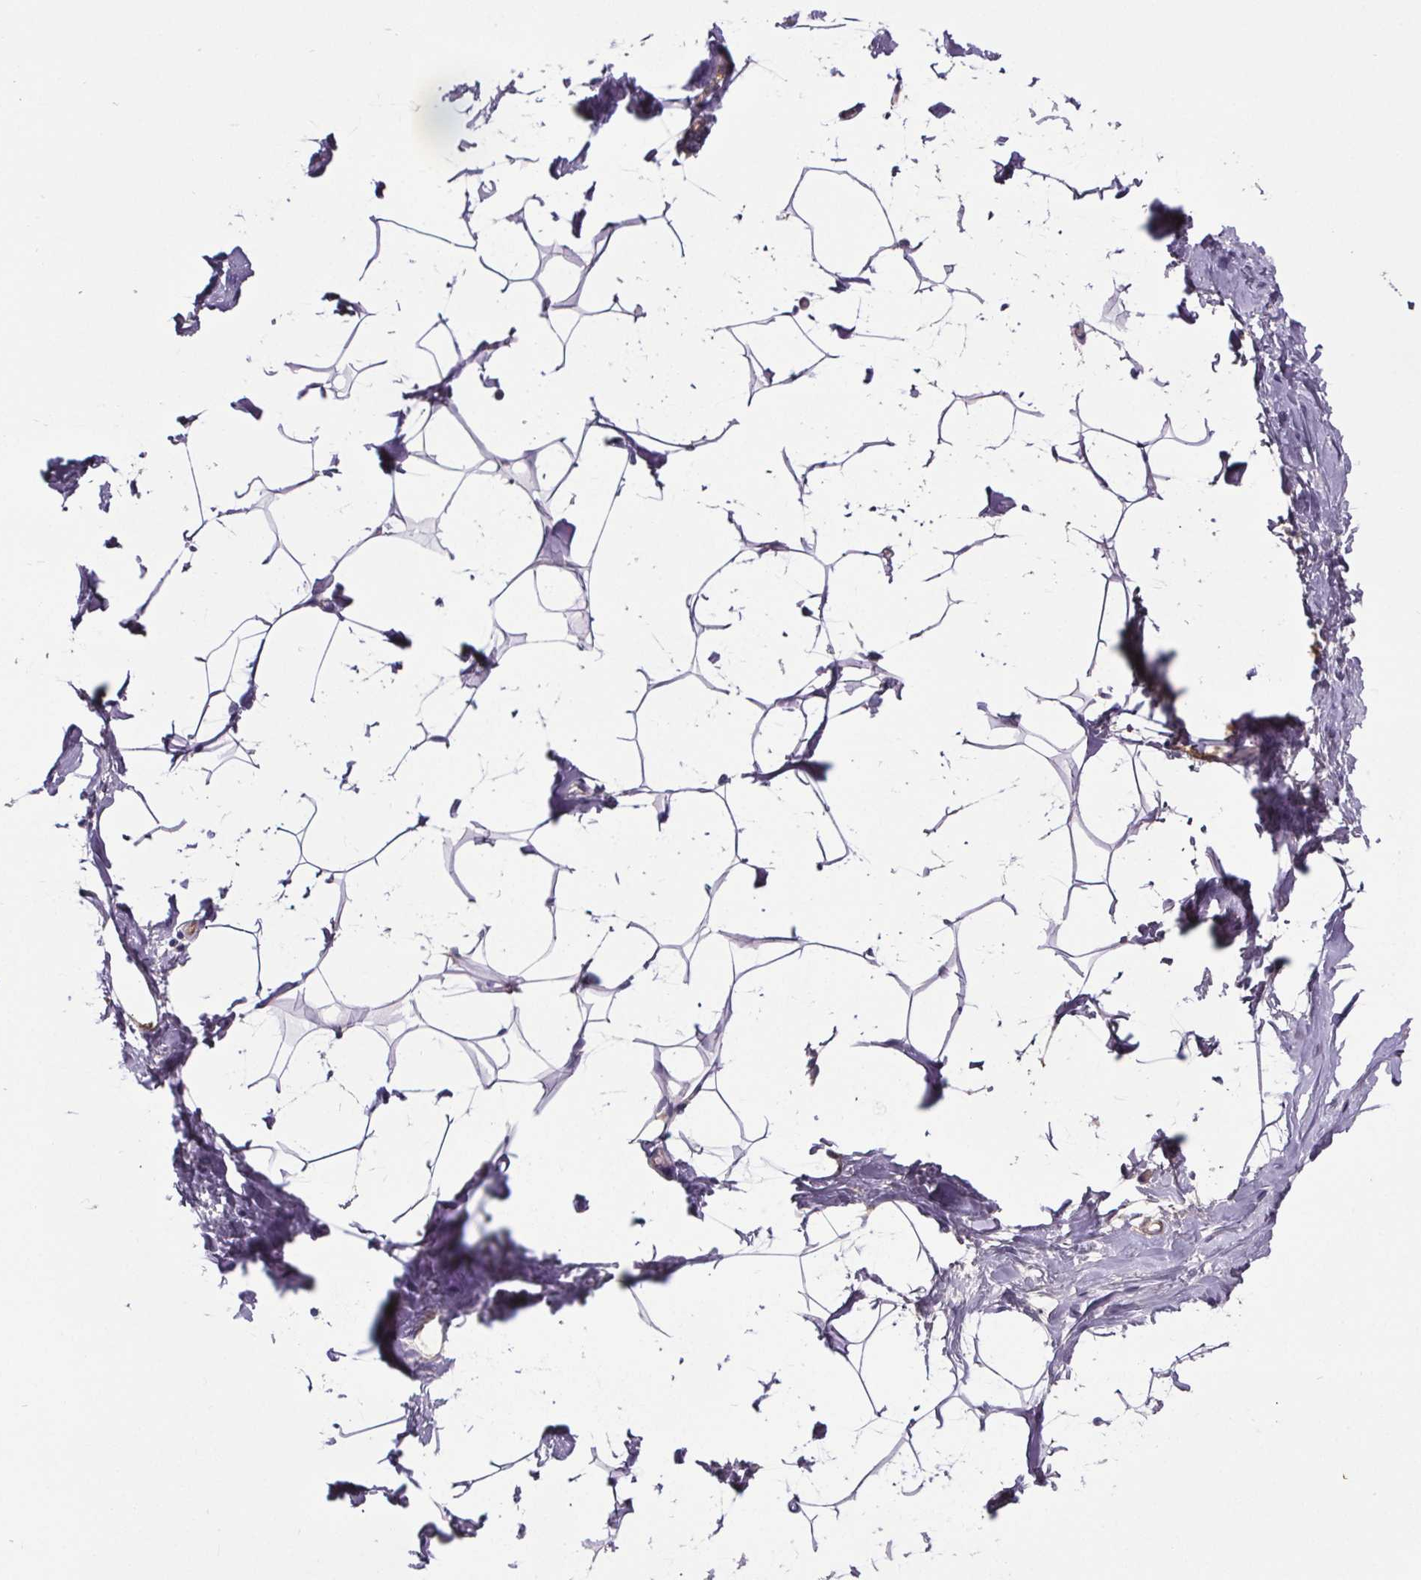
{"staining": {"intensity": "negative", "quantity": "none", "location": "none"}, "tissue": "breast", "cell_type": "Adipocytes", "image_type": "normal", "snomed": [{"axis": "morphology", "description": "Normal tissue, NOS"}, {"axis": "topography", "description": "Breast"}], "caption": "A high-resolution image shows IHC staining of normal breast, which shows no significant staining in adipocytes. (DAB IHC visualized using brightfield microscopy, high magnification).", "gene": "CUBN", "patient": {"sex": "female", "age": 32}}